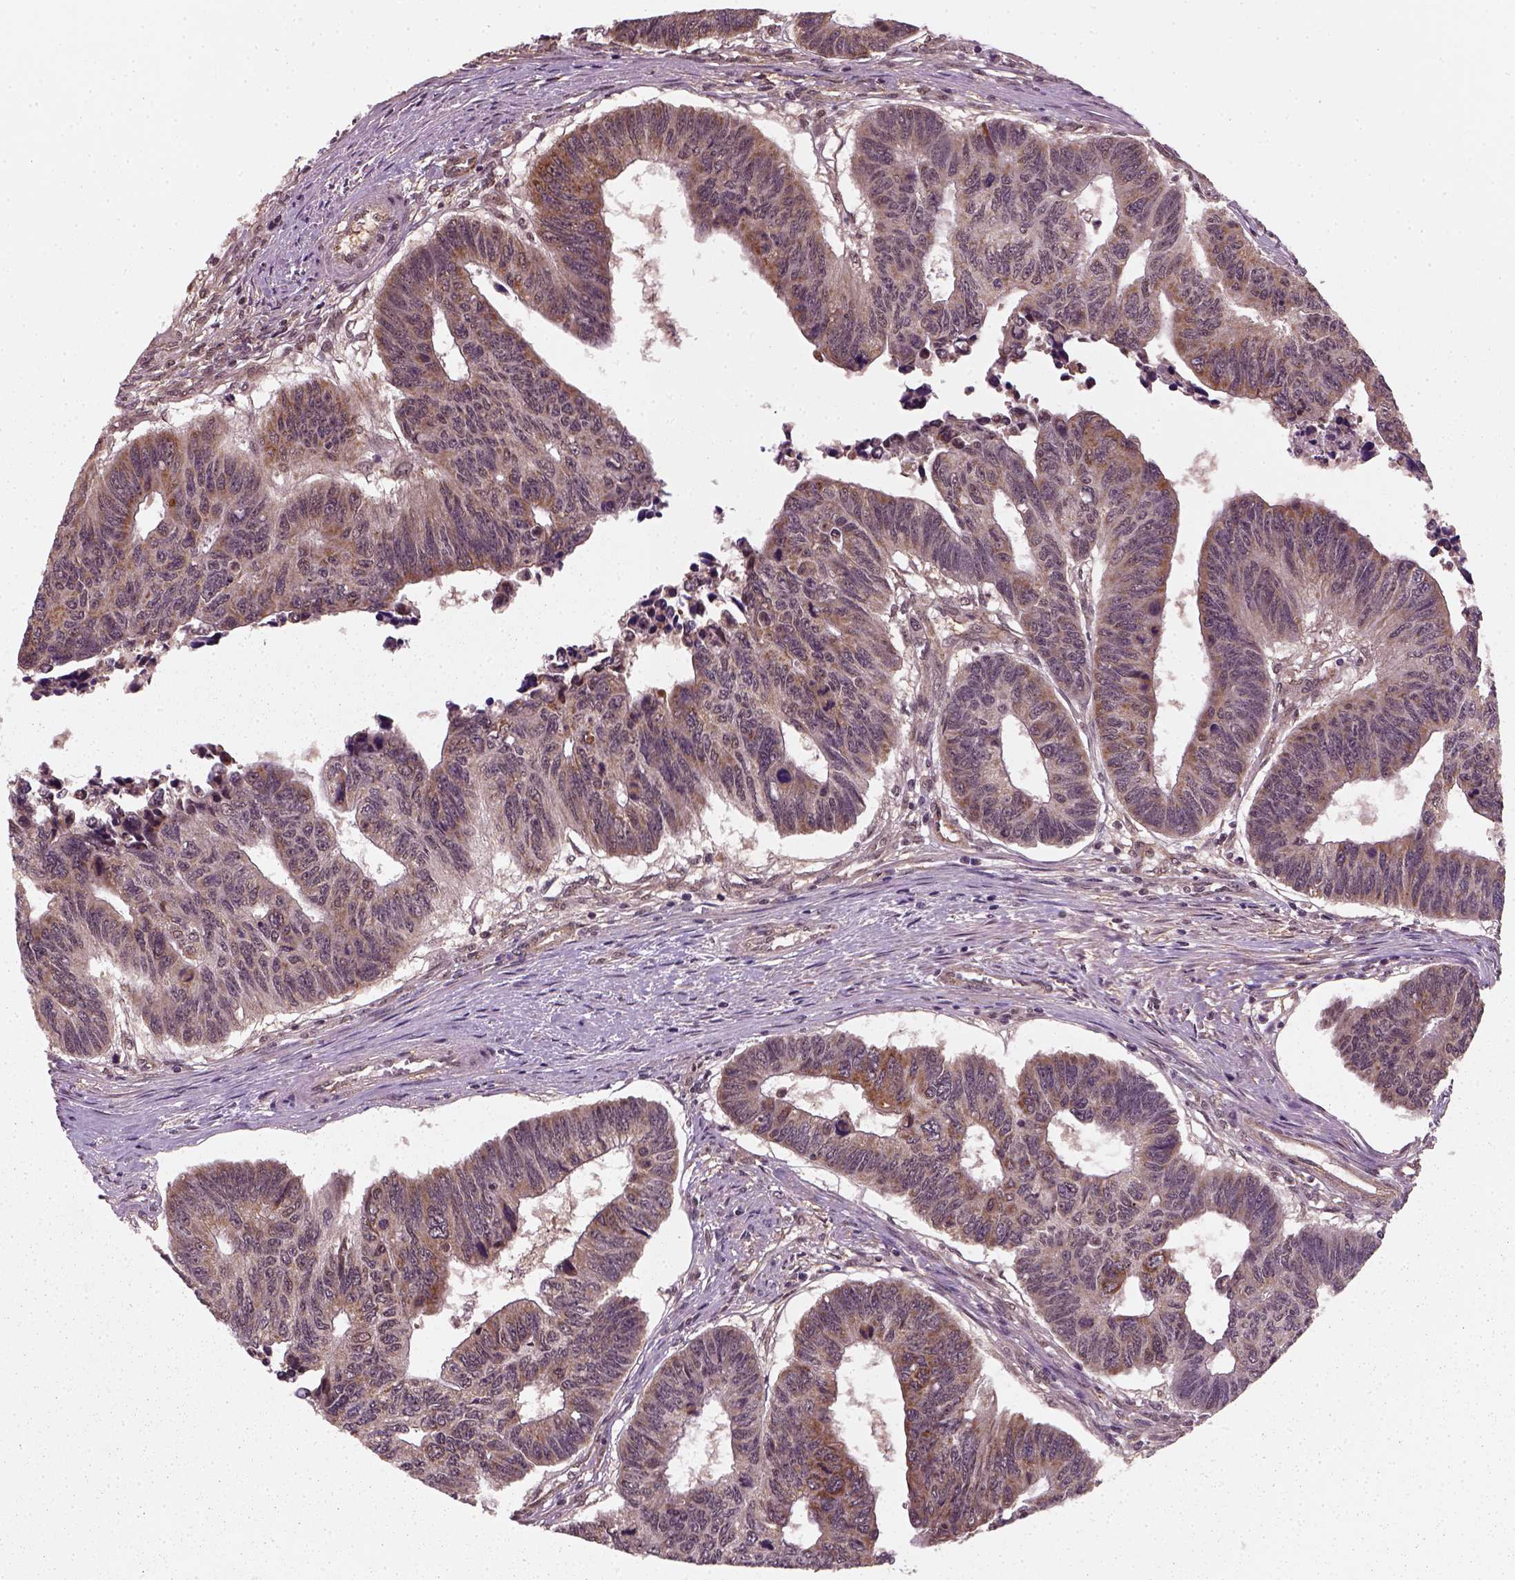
{"staining": {"intensity": "moderate", "quantity": ">75%", "location": "cytoplasmic/membranous"}, "tissue": "colorectal cancer", "cell_type": "Tumor cells", "image_type": "cancer", "snomed": [{"axis": "morphology", "description": "Adenocarcinoma, NOS"}, {"axis": "topography", "description": "Rectum"}], "caption": "Immunohistochemistry (IHC) image of colorectal cancer (adenocarcinoma) stained for a protein (brown), which reveals medium levels of moderate cytoplasmic/membranous staining in approximately >75% of tumor cells.", "gene": "NUDT9", "patient": {"sex": "female", "age": 85}}